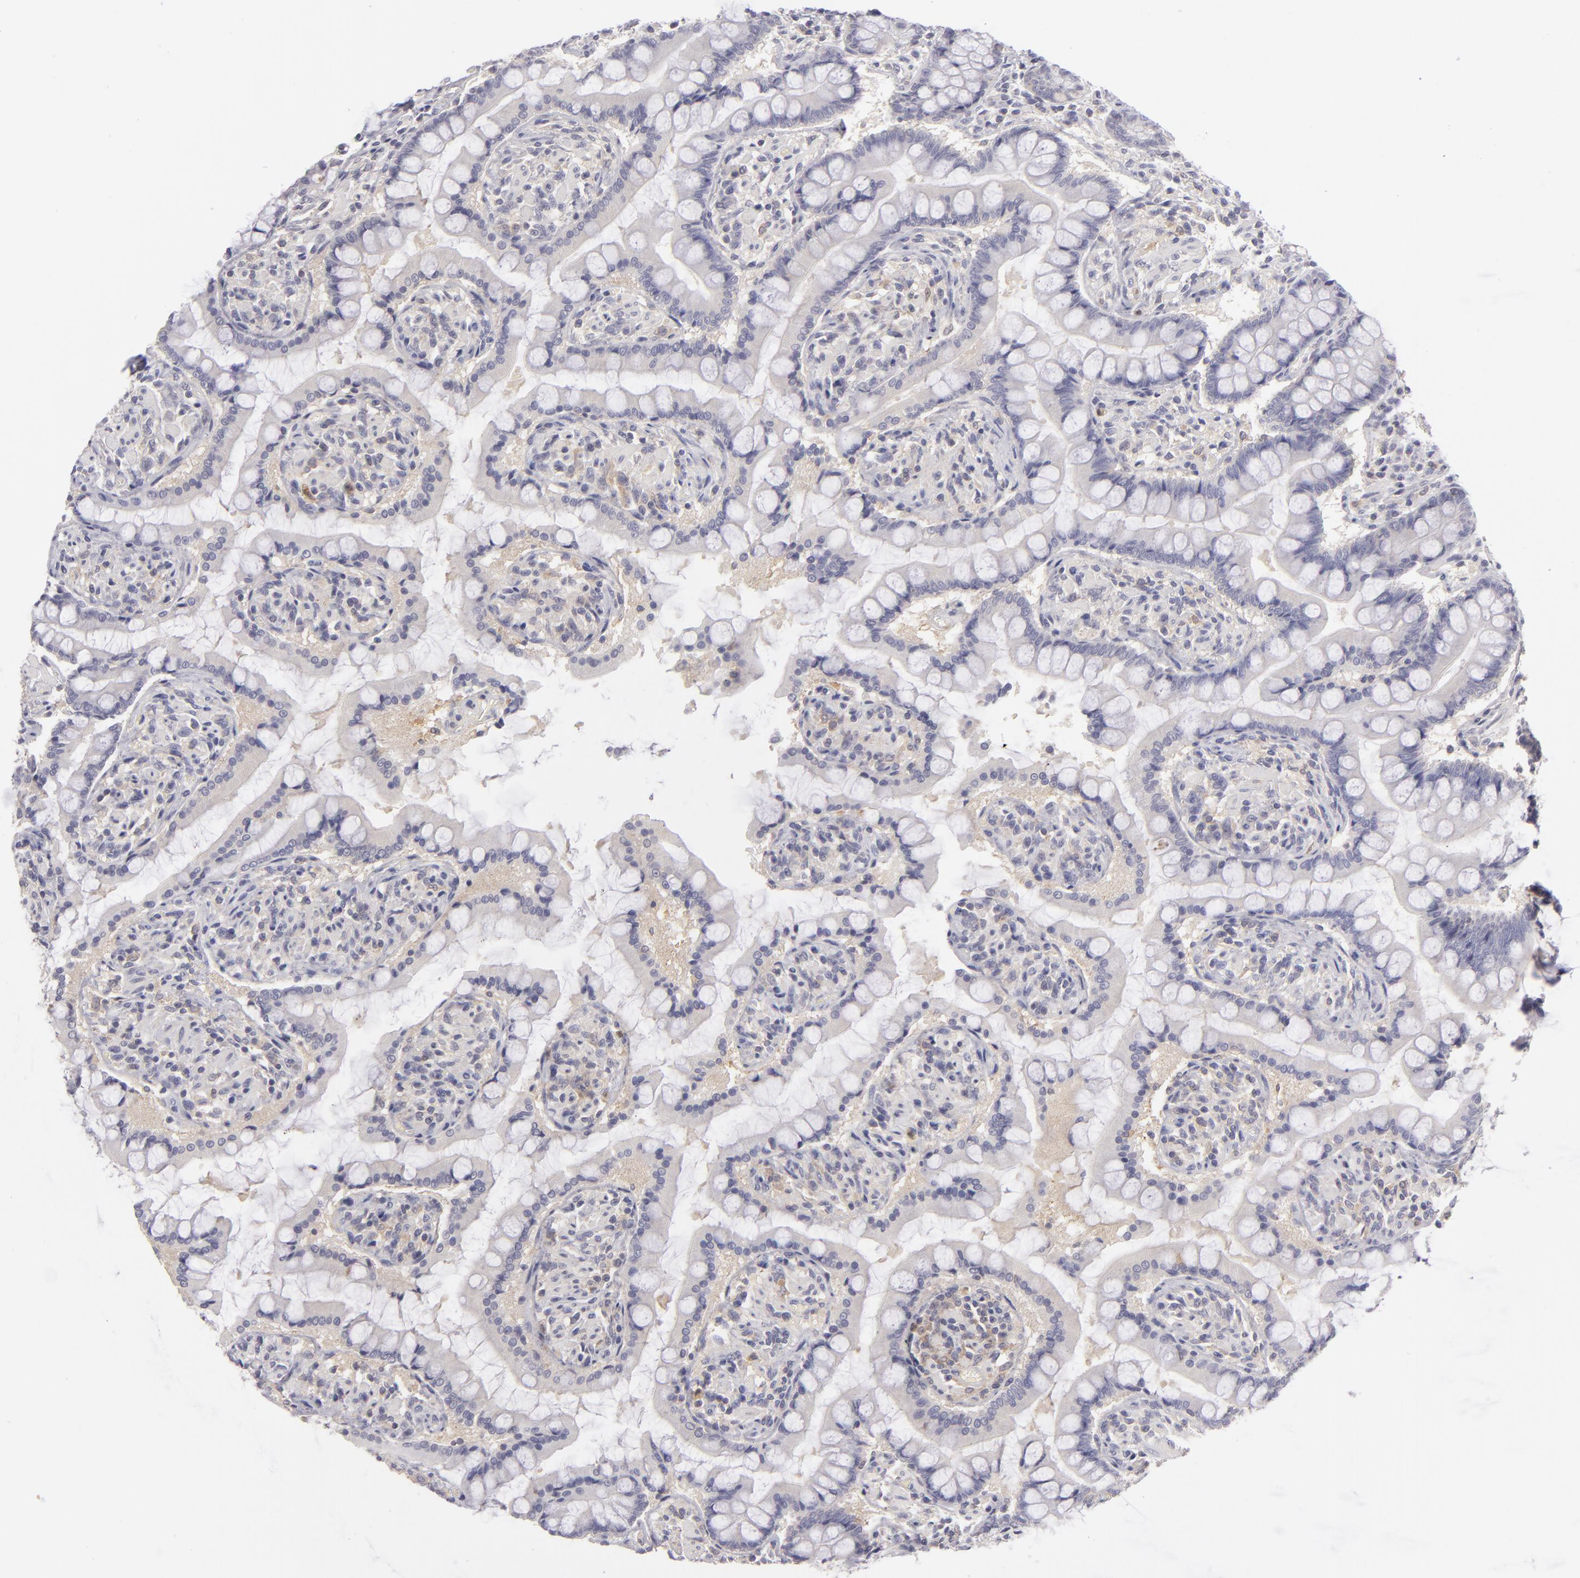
{"staining": {"intensity": "moderate", "quantity": "25%-75%", "location": "cytoplasmic/membranous"}, "tissue": "small intestine", "cell_type": "Glandular cells", "image_type": "normal", "snomed": [{"axis": "morphology", "description": "Normal tissue, NOS"}, {"axis": "topography", "description": "Small intestine"}], "caption": "Immunohistochemical staining of unremarkable human small intestine displays 25%-75% levels of moderate cytoplasmic/membranous protein positivity in about 25%-75% of glandular cells.", "gene": "MMP10", "patient": {"sex": "male", "age": 41}}